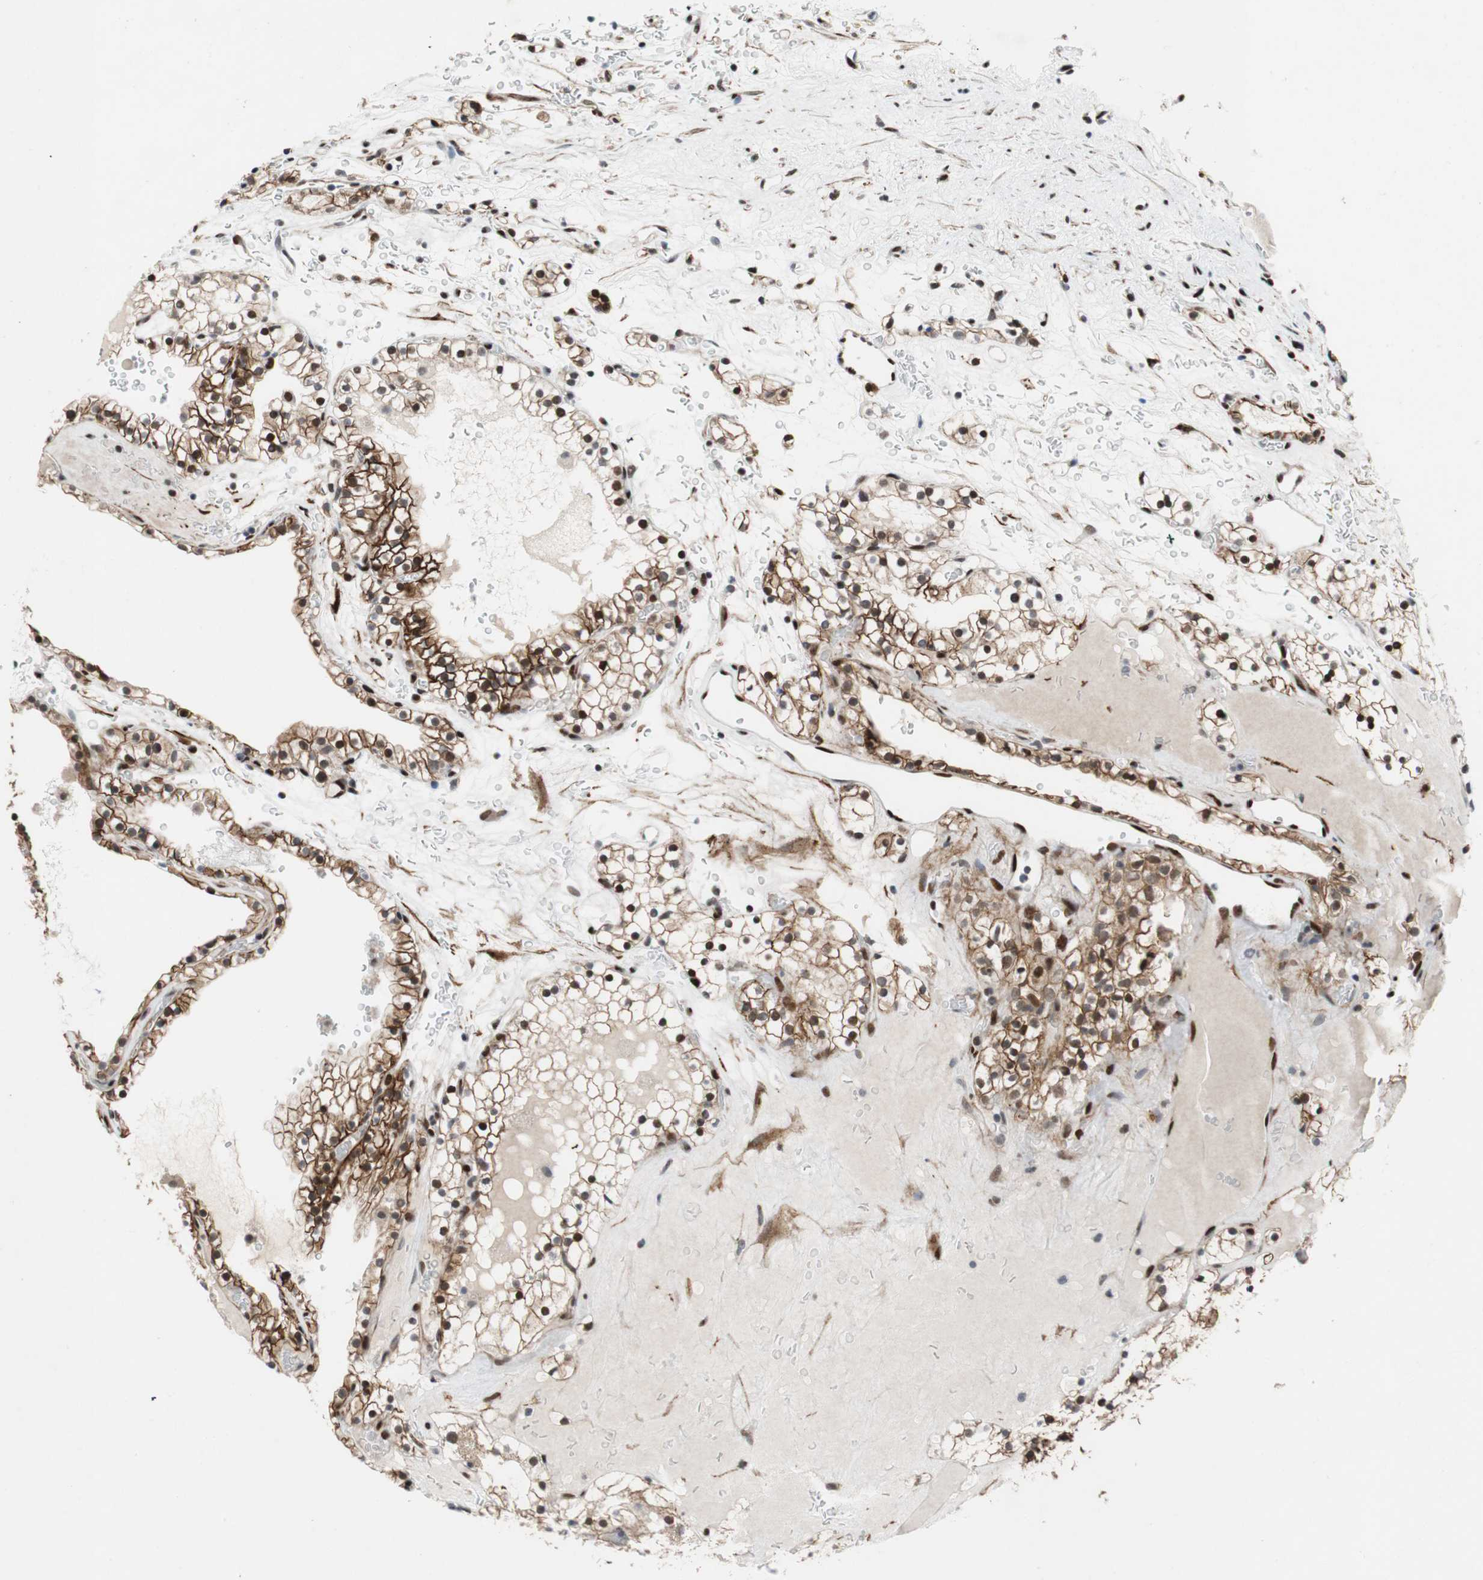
{"staining": {"intensity": "strong", "quantity": "25%-75%", "location": "cytoplasmic/membranous,nuclear"}, "tissue": "renal cancer", "cell_type": "Tumor cells", "image_type": "cancer", "snomed": [{"axis": "morphology", "description": "Adenocarcinoma, NOS"}, {"axis": "topography", "description": "Kidney"}], "caption": "A micrograph of renal cancer stained for a protein reveals strong cytoplasmic/membranous and nuclear brown staining in tumor cells. The staining was performed using DAB, with brown indicating positive protein expression. Nuclei are stained blue with hematoxylin.", "gene": "FBXO44", "patient": {"sex": "female", "age": 41}}